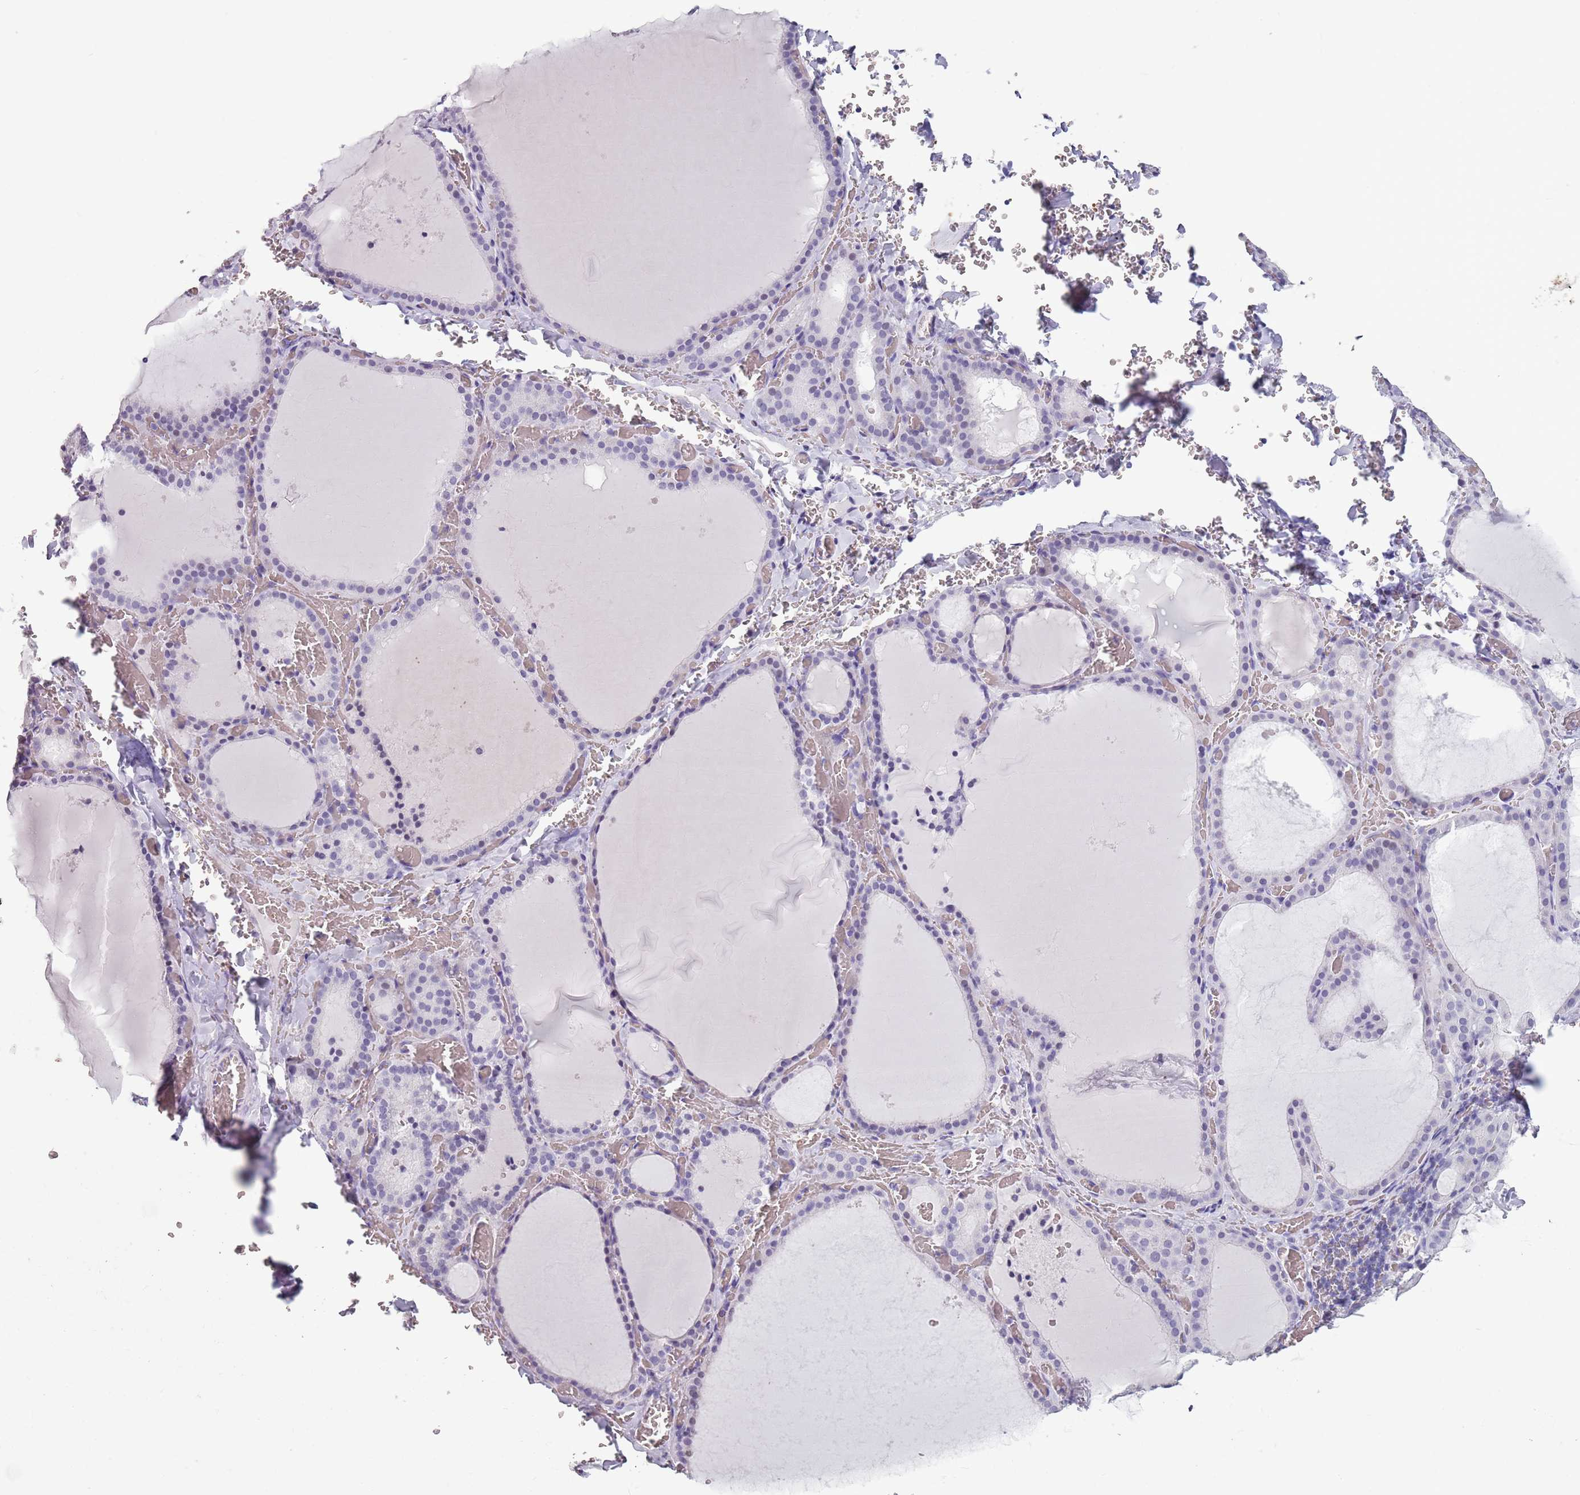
{"staining": {"intensity": "negative", "quantity": "none", "location": "none"}, "tissue": "thyroid gland", "cell_type": "Glandular cells", "image_type": "normal", "snomed": [{"axis": "morphology", "description": "Normal tissue, NOS"}, {"axis": "topography", "description": "Thyroid gland"}], "caption": "The histopathology image shows no staining of glandular cells in unremarkable thyroid gland. (Brightfield microscopy of DAB IHC at high magnification).", "gene": "SPESP1", "patient": {"sex": "female", "age": 39}}